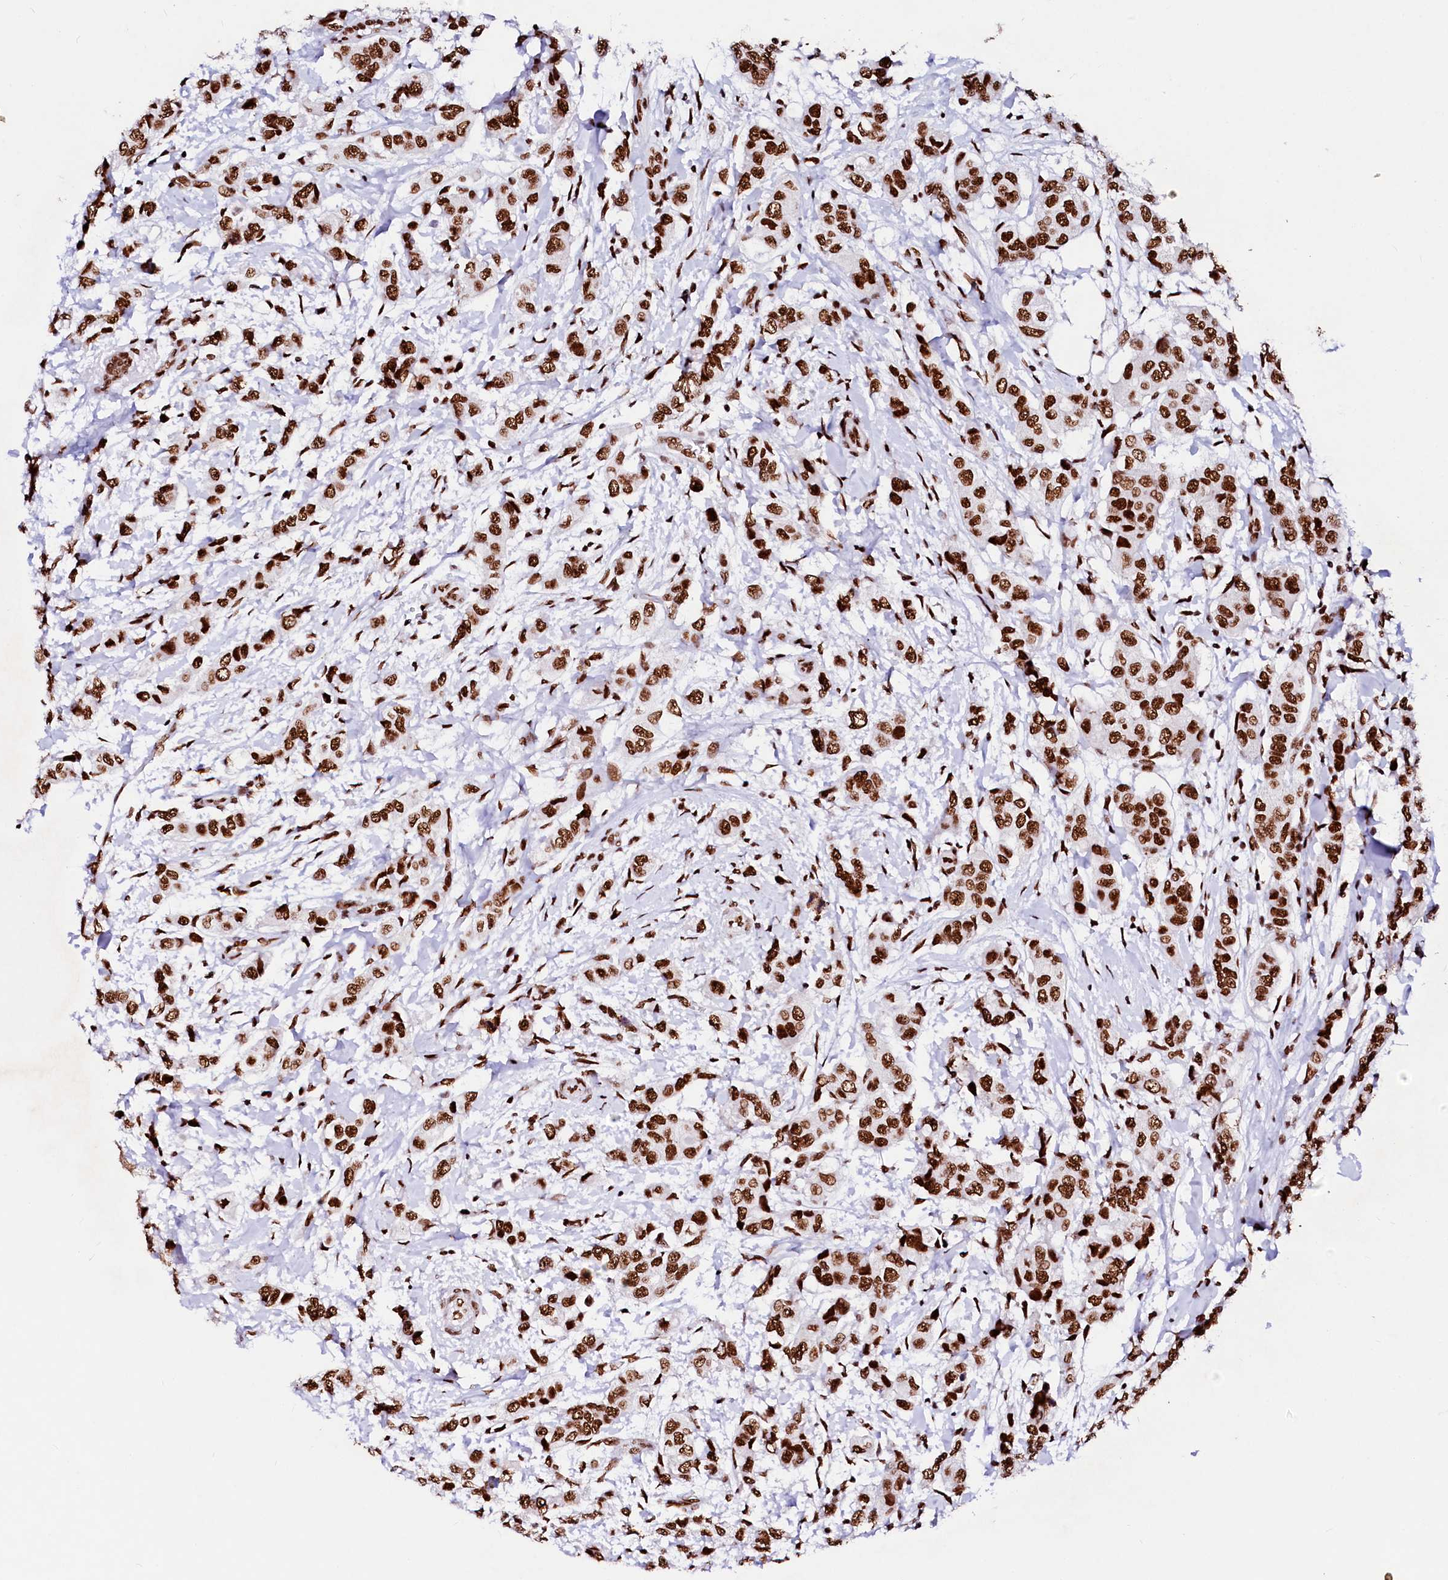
{"staining": {"intensity": "strong", "quantity": ">75%", "location": "nuclear"}, "tissue": "breast cancer", "cell_type": "Tumor cells", "image_type": "cancer", "snomed": [{"axis": "morphology", "description": "Lobular carcinoma"}, {"axis": "topography", "description": "Breast"}], "caption": "Human breast lobular carcinoma stained for a protein (brown) displays strong nuclear positive expression in about >75% of tumor cells.", "gene": "CPSF6", "patient": {"sex": "female", "age": 51}}